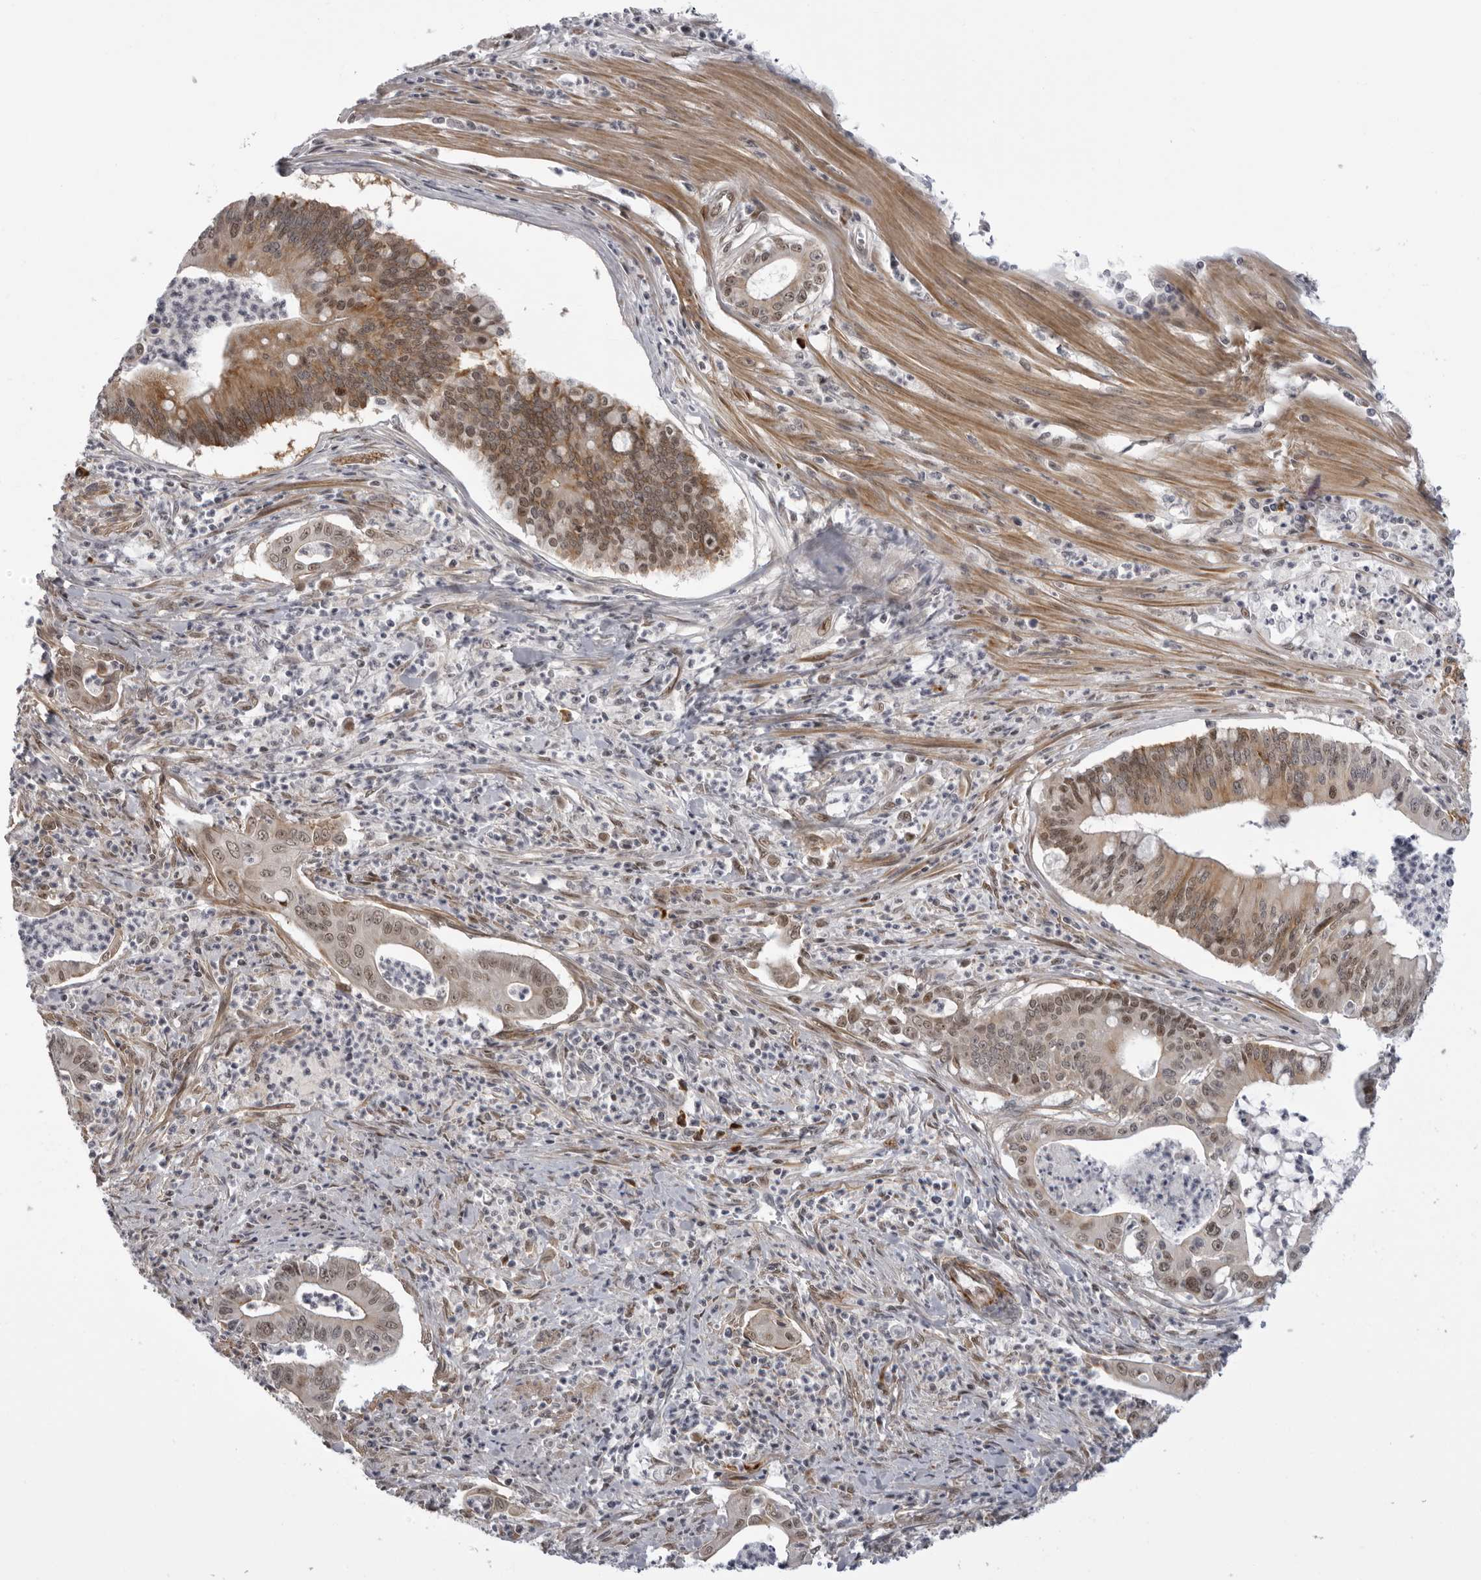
{"staining": {"intensity": "moderate", "quantity": ">75%", "location": "cytoplasmic/membranous,nuclear"}, "tissue": "pancreatic cancer", "cell_type": "Tumor cells", "image_type": "cancer", "snomed": [{"axis": "morphology", "description": "Adenocarcinoma, NOS"}, {"axis": "topography", "description": "Pancreas"}], "caption": "Moderate cytoplasmic/membranous and nuclear positivity is present in about >75% of tumor cells in adenocarcinoma (pancreatic).", "gene": "ALPK2", "patient": {"sex": "male", "age": 69}}